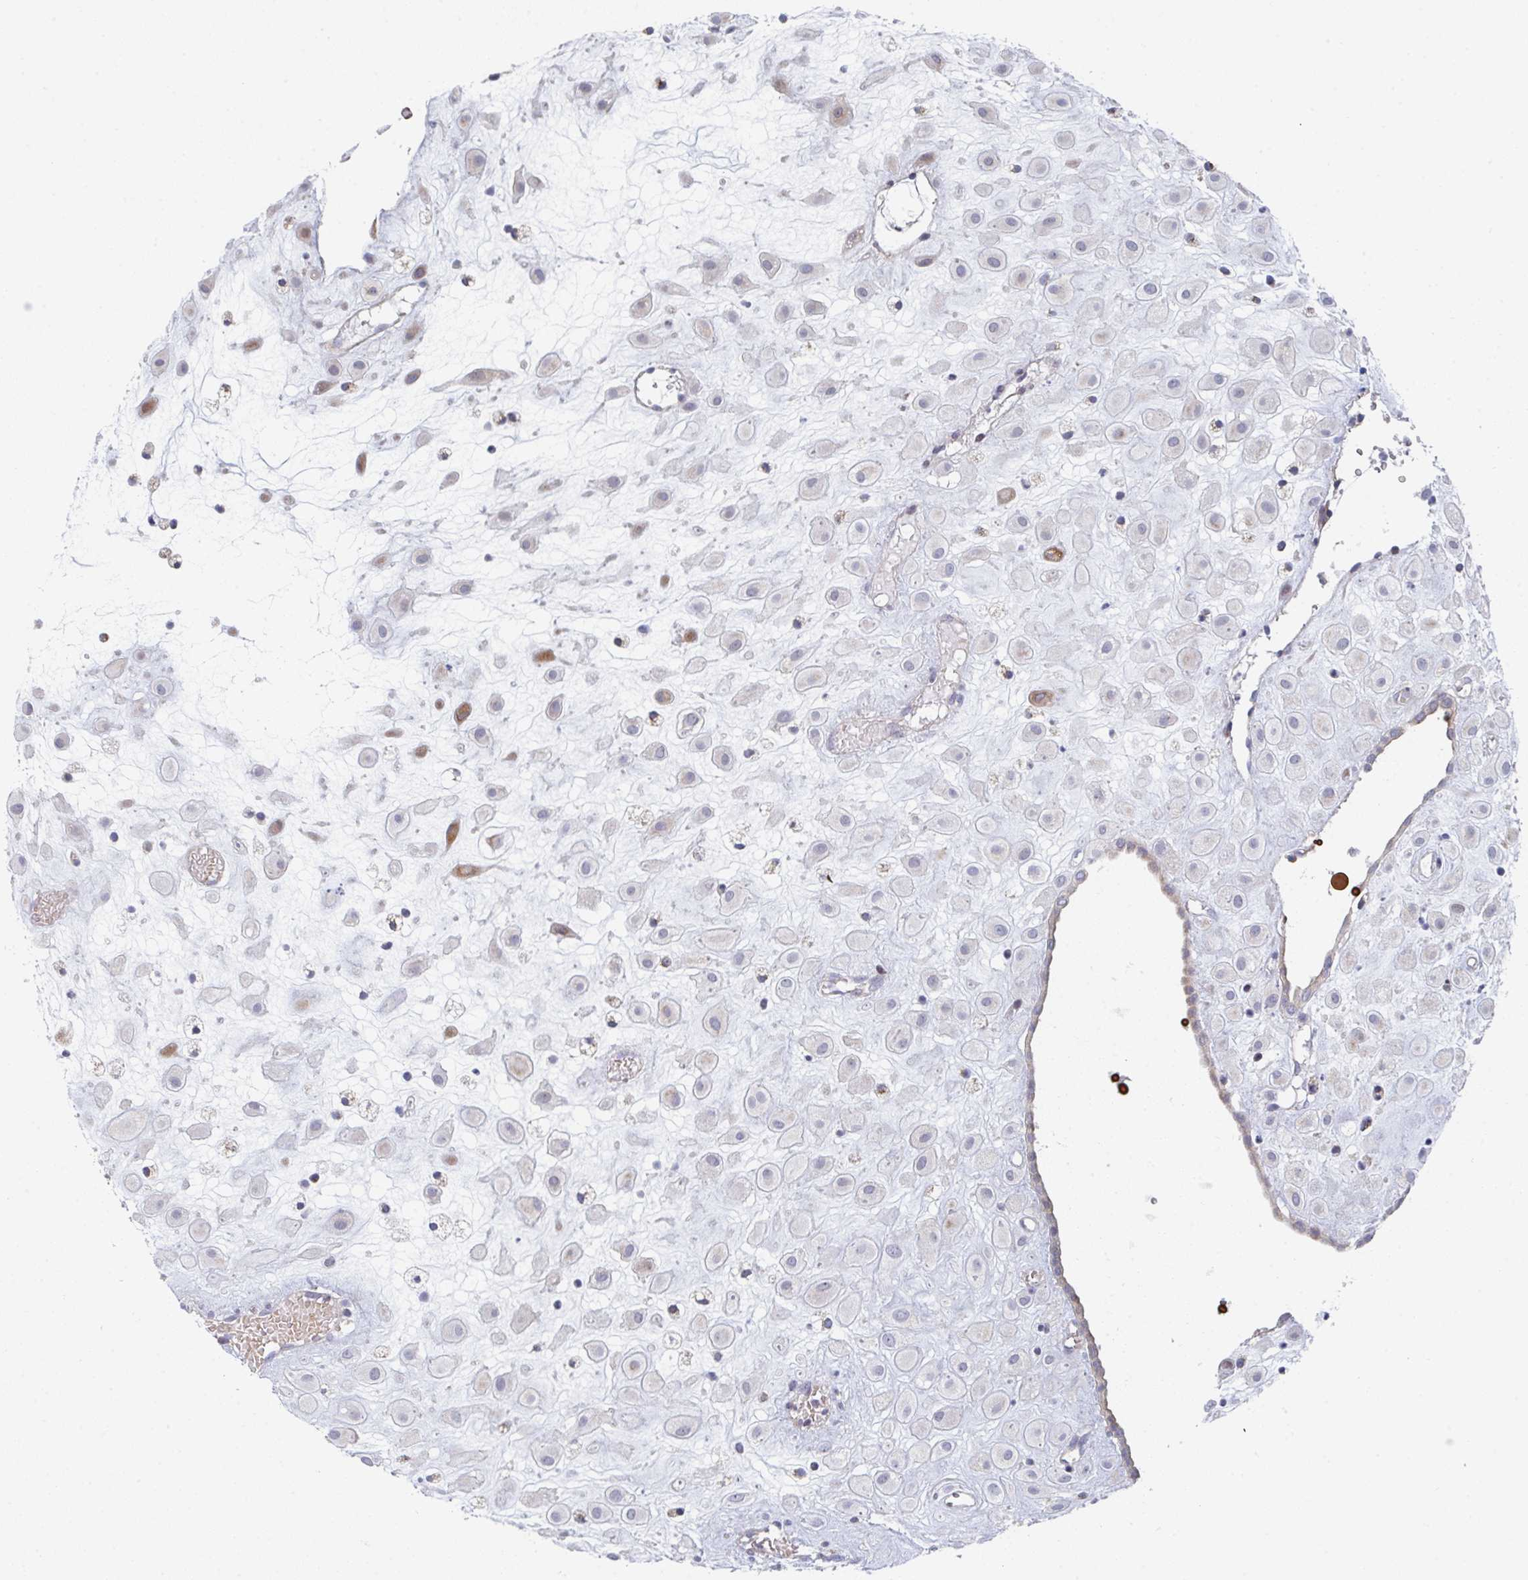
{"staining": {"intensity": "moderate", "quantity": "<25%", "location": "cytoplasmic/membranous"}, "tissue": "placenta", "cell_type": "Decidual cells", "image_type": "normal", "snomed": [{"axis": "morphology", "description": "Normal tissue, NOS"}, {"axis": "topography", "description": "Placenta"}], "caption": "Protein staining demonstrates moderate cytoplasmic/membranous positivity in approximately <25% of decidual cells in unremarkable placenta. (DAB (3,3'-diaminobenzidine) IHC, brown staining for protein, blue staining for nuclei).", "gene": "ZNF644", "patient": {"sex": "female", "age": 24}}